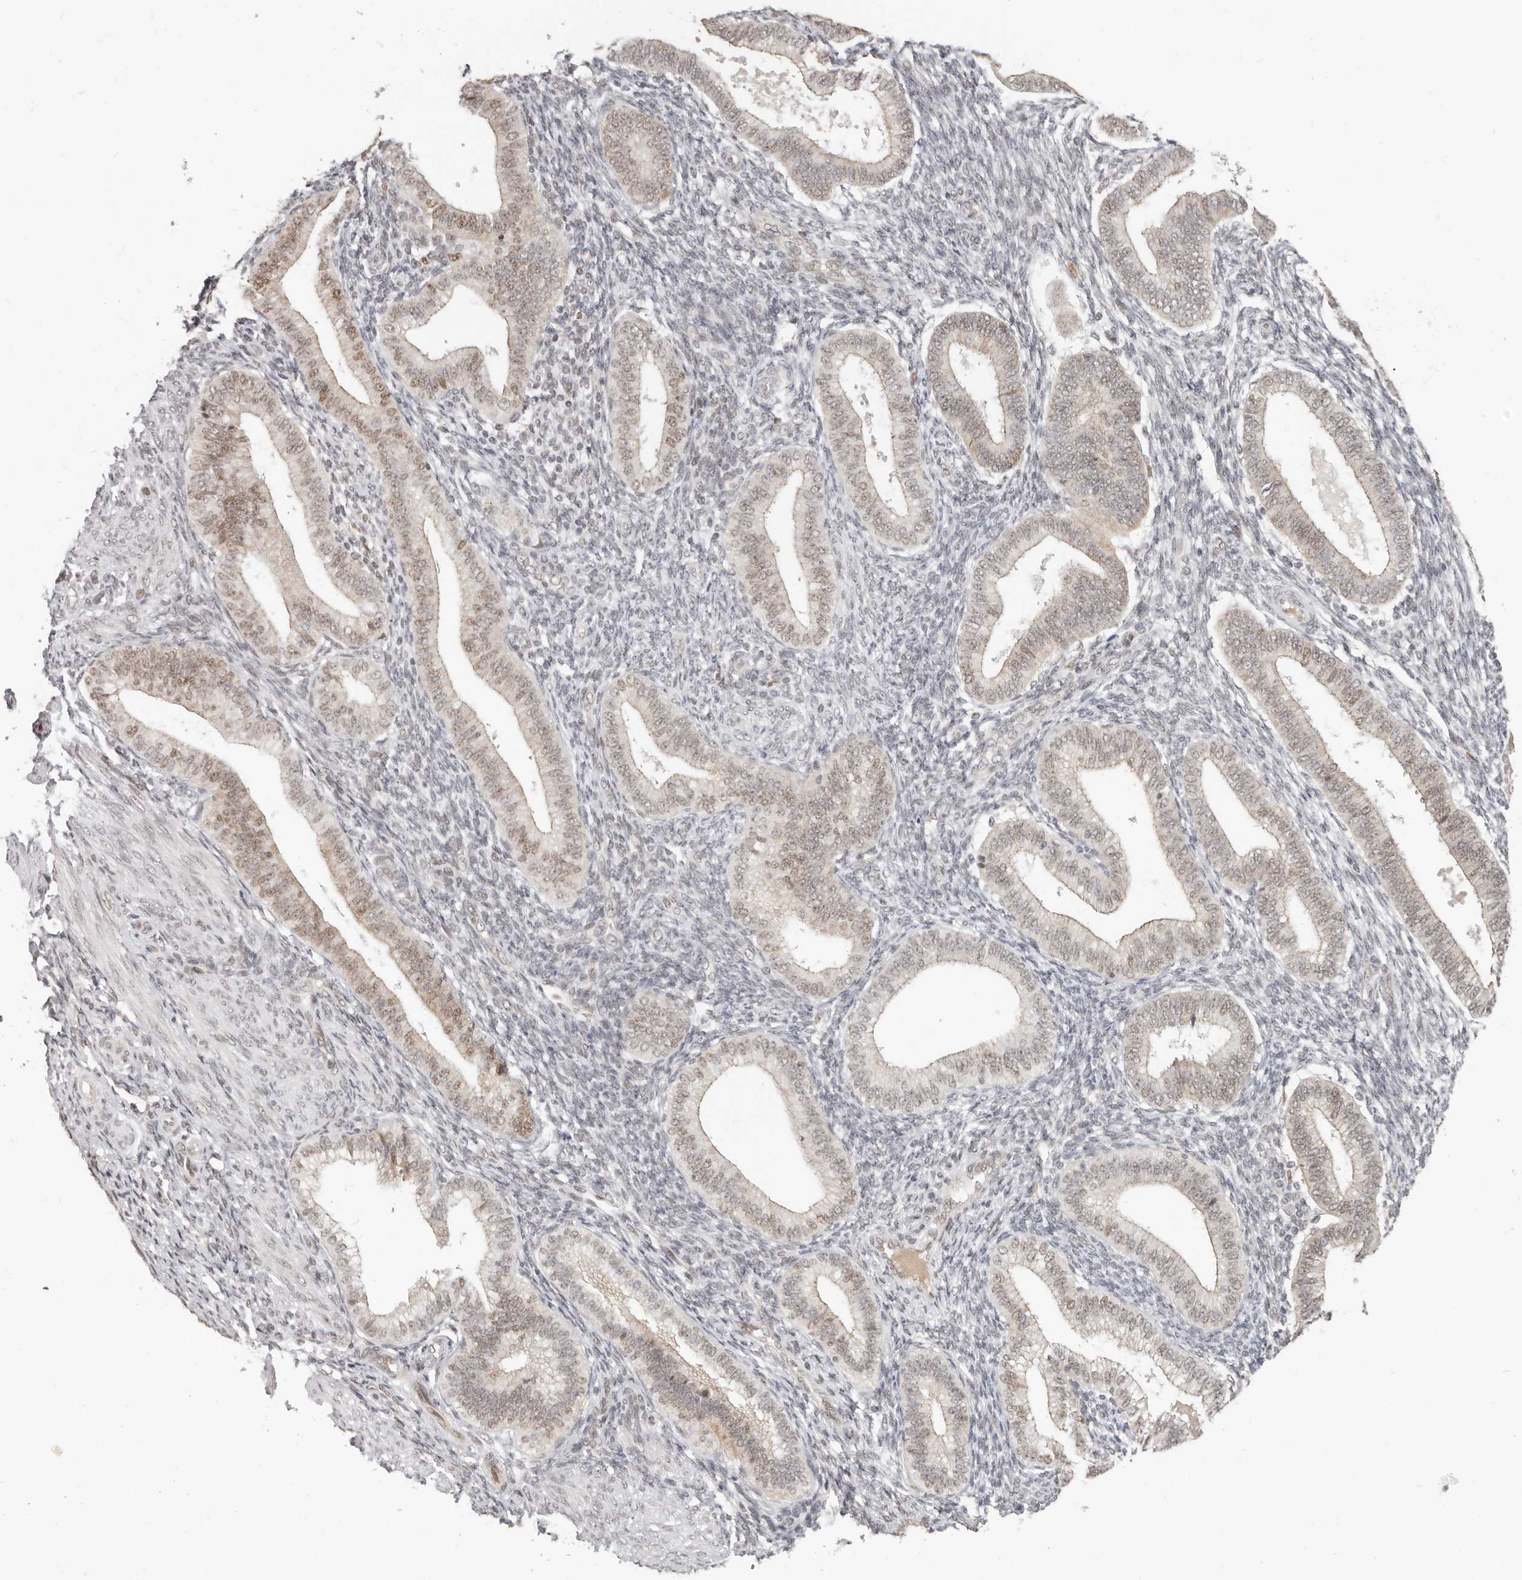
{"staining": {"intensity": "strong", "quantity": "25%-75%", "location": "nuclear"}, "tissue": "endometrium", "cell_type": "Cells in endometrial stroma", "image_type": "normal", "snomed": [{"axis": "morphology", "description": "Normal tissue, NOS"}, {"axis": "topography", "description": "Endometrium"}], "caption": "IHC (DAB (3,3'-diaminobenzidine)) staining of benign endometrium demonstrates strong nuclear protein staining in approximately 25%-75% of cells in endometrial stroma.", "gene": "RFC2", "patient": {"sex": "female", "age": 39}}